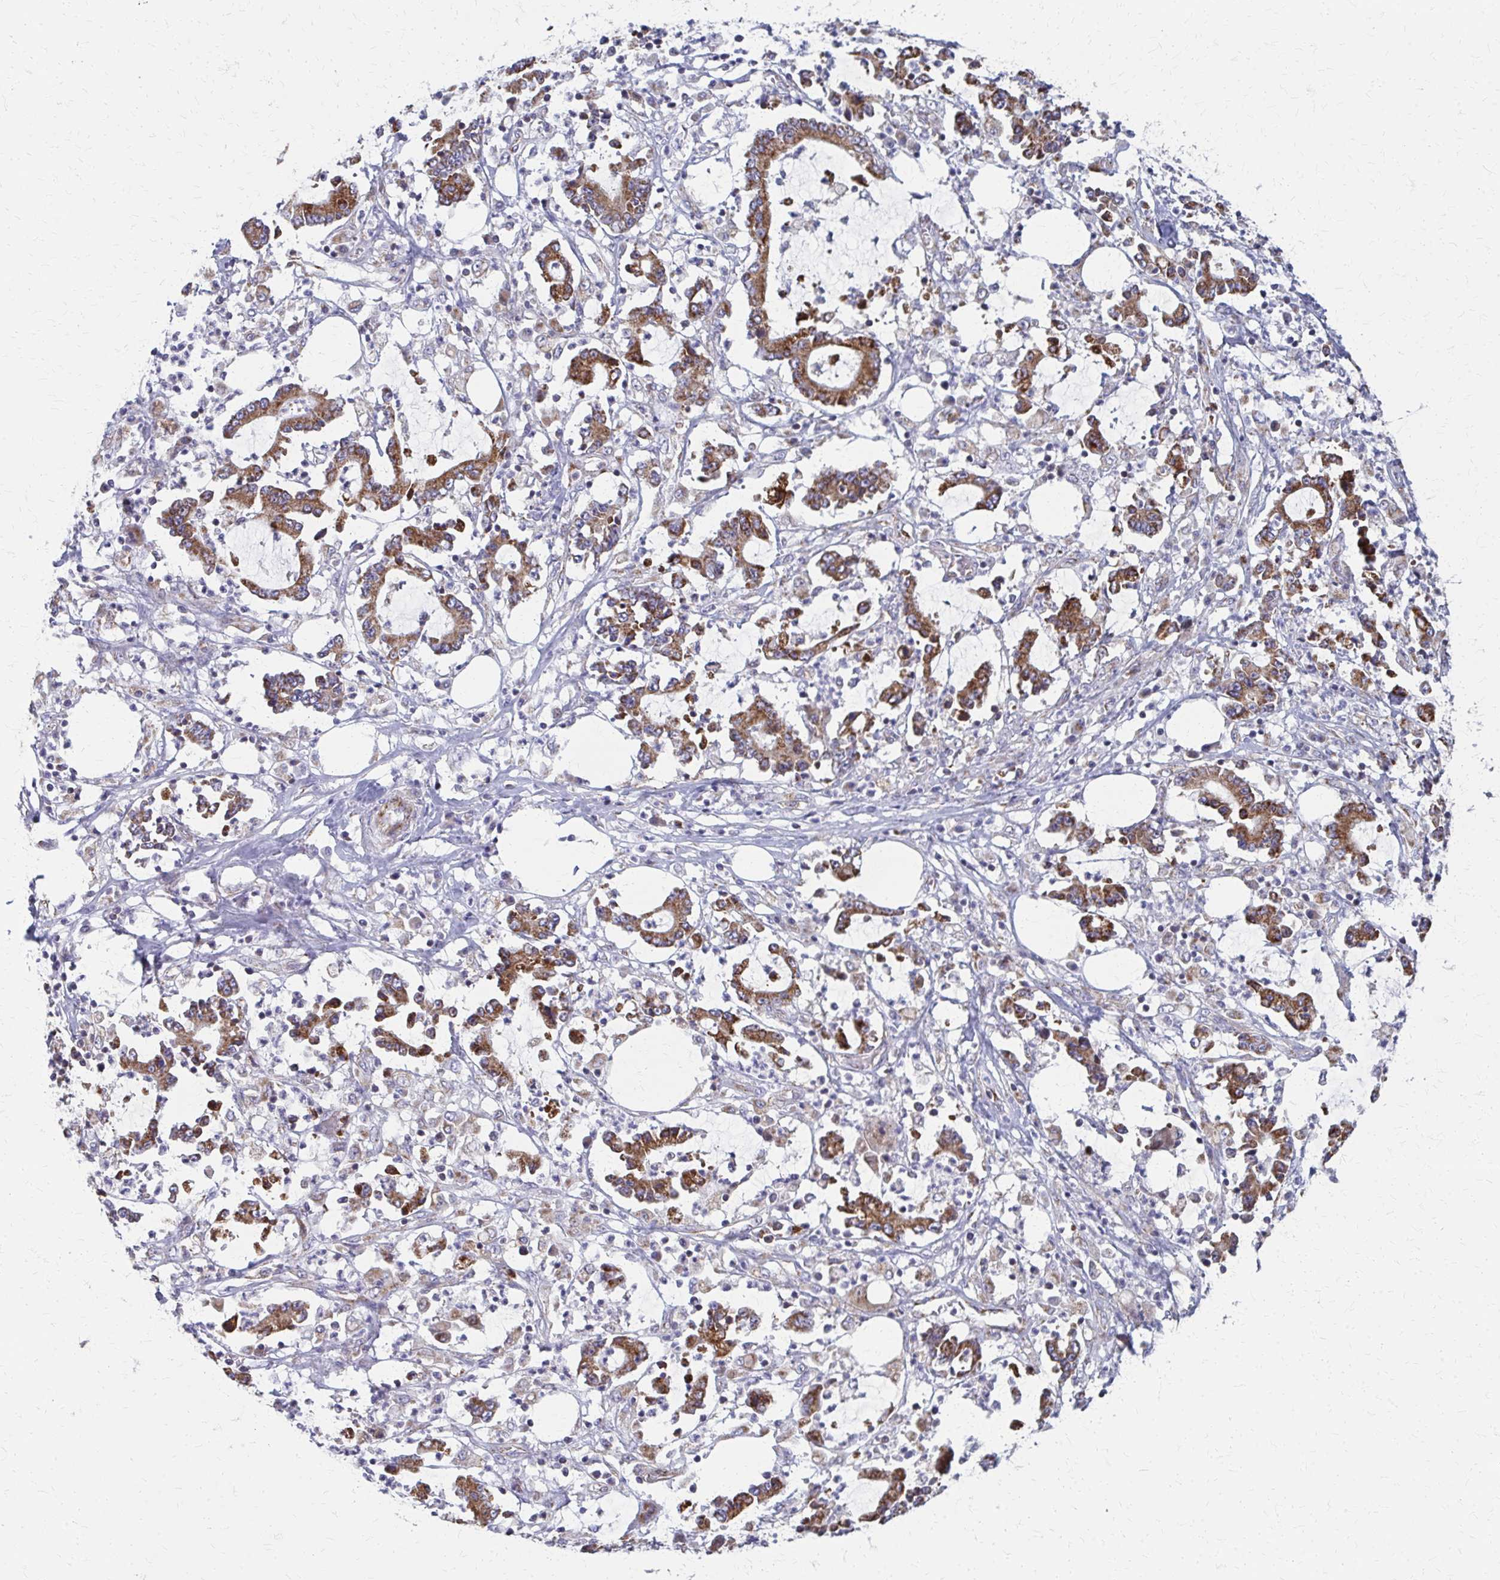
{"staining": {"intensity": "moderate", "quantity": ">75%", "location": "cytoplasmic/membranous"}, "tissue": "stomach cancer", "cell_type": "Tumor cells", "image_type": "cancer", "snomed": [{"axis": "morphology", "description": "Adenocarcinoma, NOS"}, {"axis": "topography", "description": "Stomach, upper"}], "caption": "High-magnification brightfield microscopy of stomach cancer (adenocarcinoma) stained with DAB (3,3'-diaminobenzidine) (brown) and counterstained with hematoxylin (blue). tumor cells exhibit moderate cytoplasmic/membranous expression is seen in approximately>75% of cells. (DAB (3,3'-diaminobenzidine) = brown stain, brightfield microscopy at high magnification).", "gene": "FAHD1", "patient": {"sex": "male", "age": 68}}